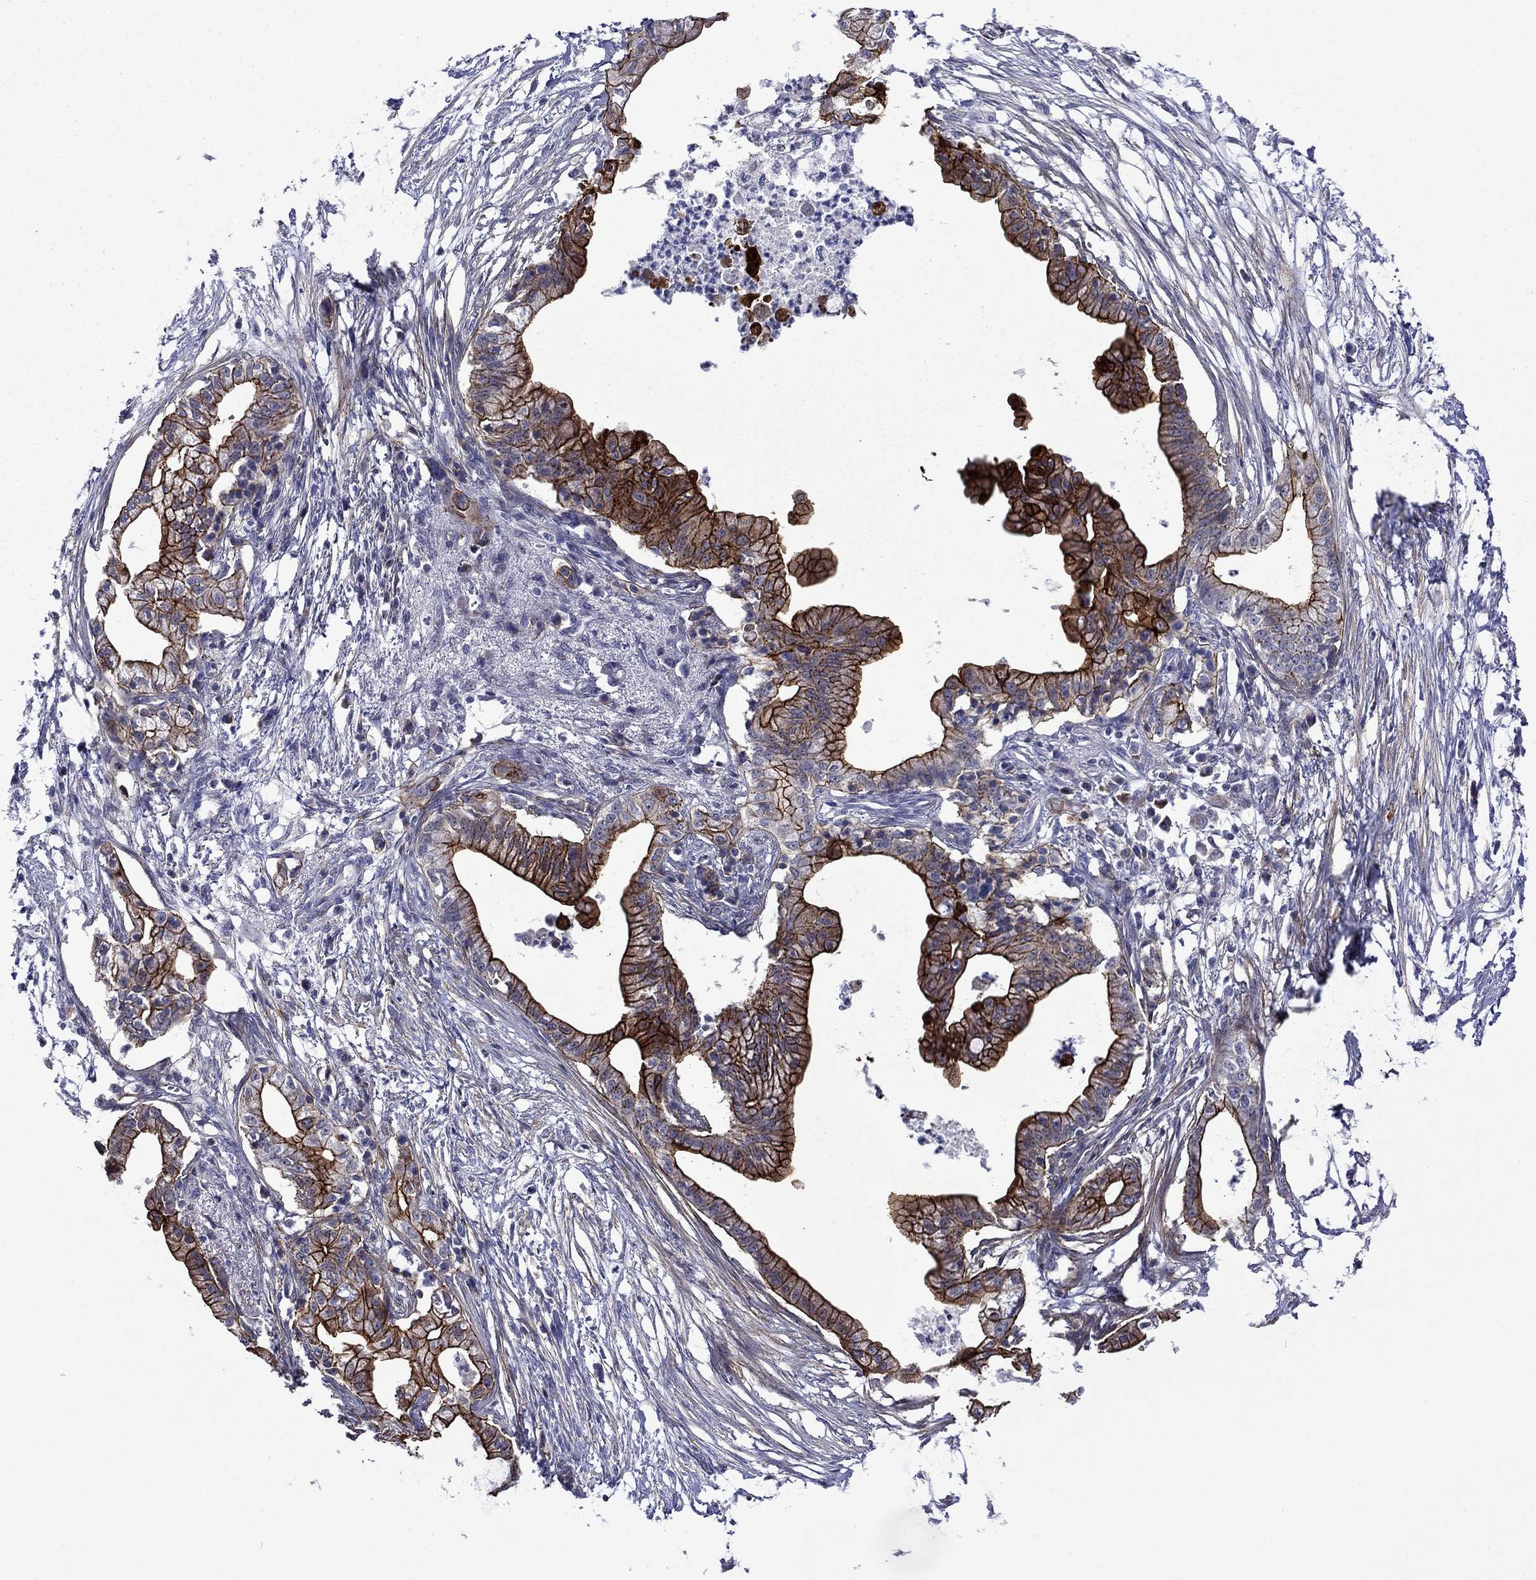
{"staining": {"intensity": "strong", "quantity": ">75%", "location": "cytoplasmic/membranous"}, "tissue": "pancreatic cancer", "cell_type": "Tumor cells", "image_type": "cancer", "snomed": [{"axis": "morphology", "description": "Normal tissue, NOS"}, {"axis": "morphology", "description": "Adenocarcinoma, NOS"}, {"axis": "topography", "description": "Pancreas"}], "caption": "This micrograph demonstrates immunohistochemistry (IHC) staining of pancreatic adenocarcinoma, with high strong cytoplasmic/membranous expression in approximately >75% of tumor cells.", "gene": "LMO7", "patient": {"sex": "female", "age": 58}}